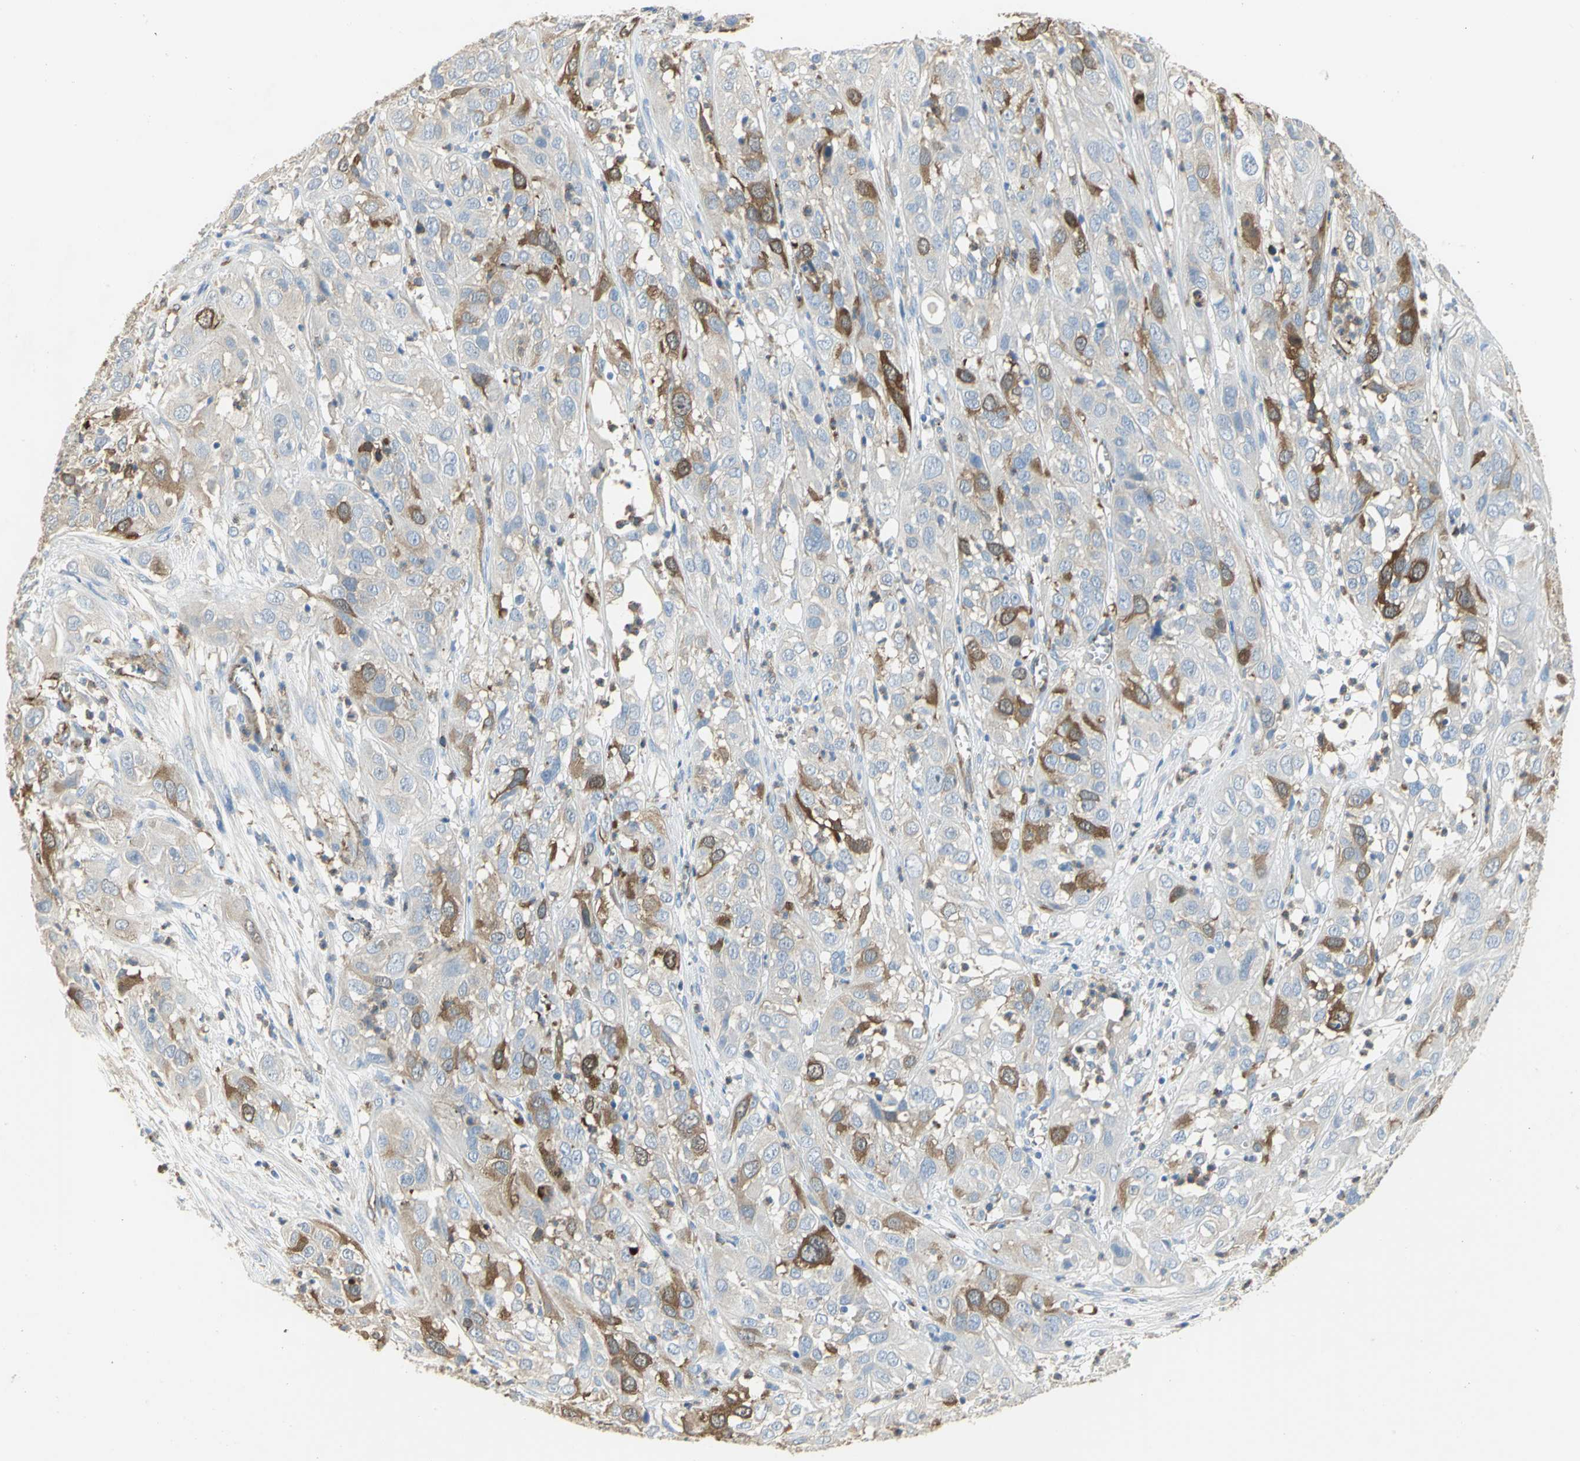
{"staining": {"intensity": "strong", "quantity": "25%-75%", "location": "cytoplasmic/membranous"}, "tissue": "cervical cancer", "cell_type": "Tumor cells", "image_type": "cancer", "snomed": [{"axis": "morphology", "description": "Squamous cell carcinoma, NOS"}, {"axis": "topography", "description": "Cervix"}], "caption": "A brown stain labels strong cytoplasmic/membranous positivity of a protein in cervical cancer (squamous cell carcinoma) tumor cells.", "gene": "DLGAP5", "patient": {"sex": "female", "age": 32}}